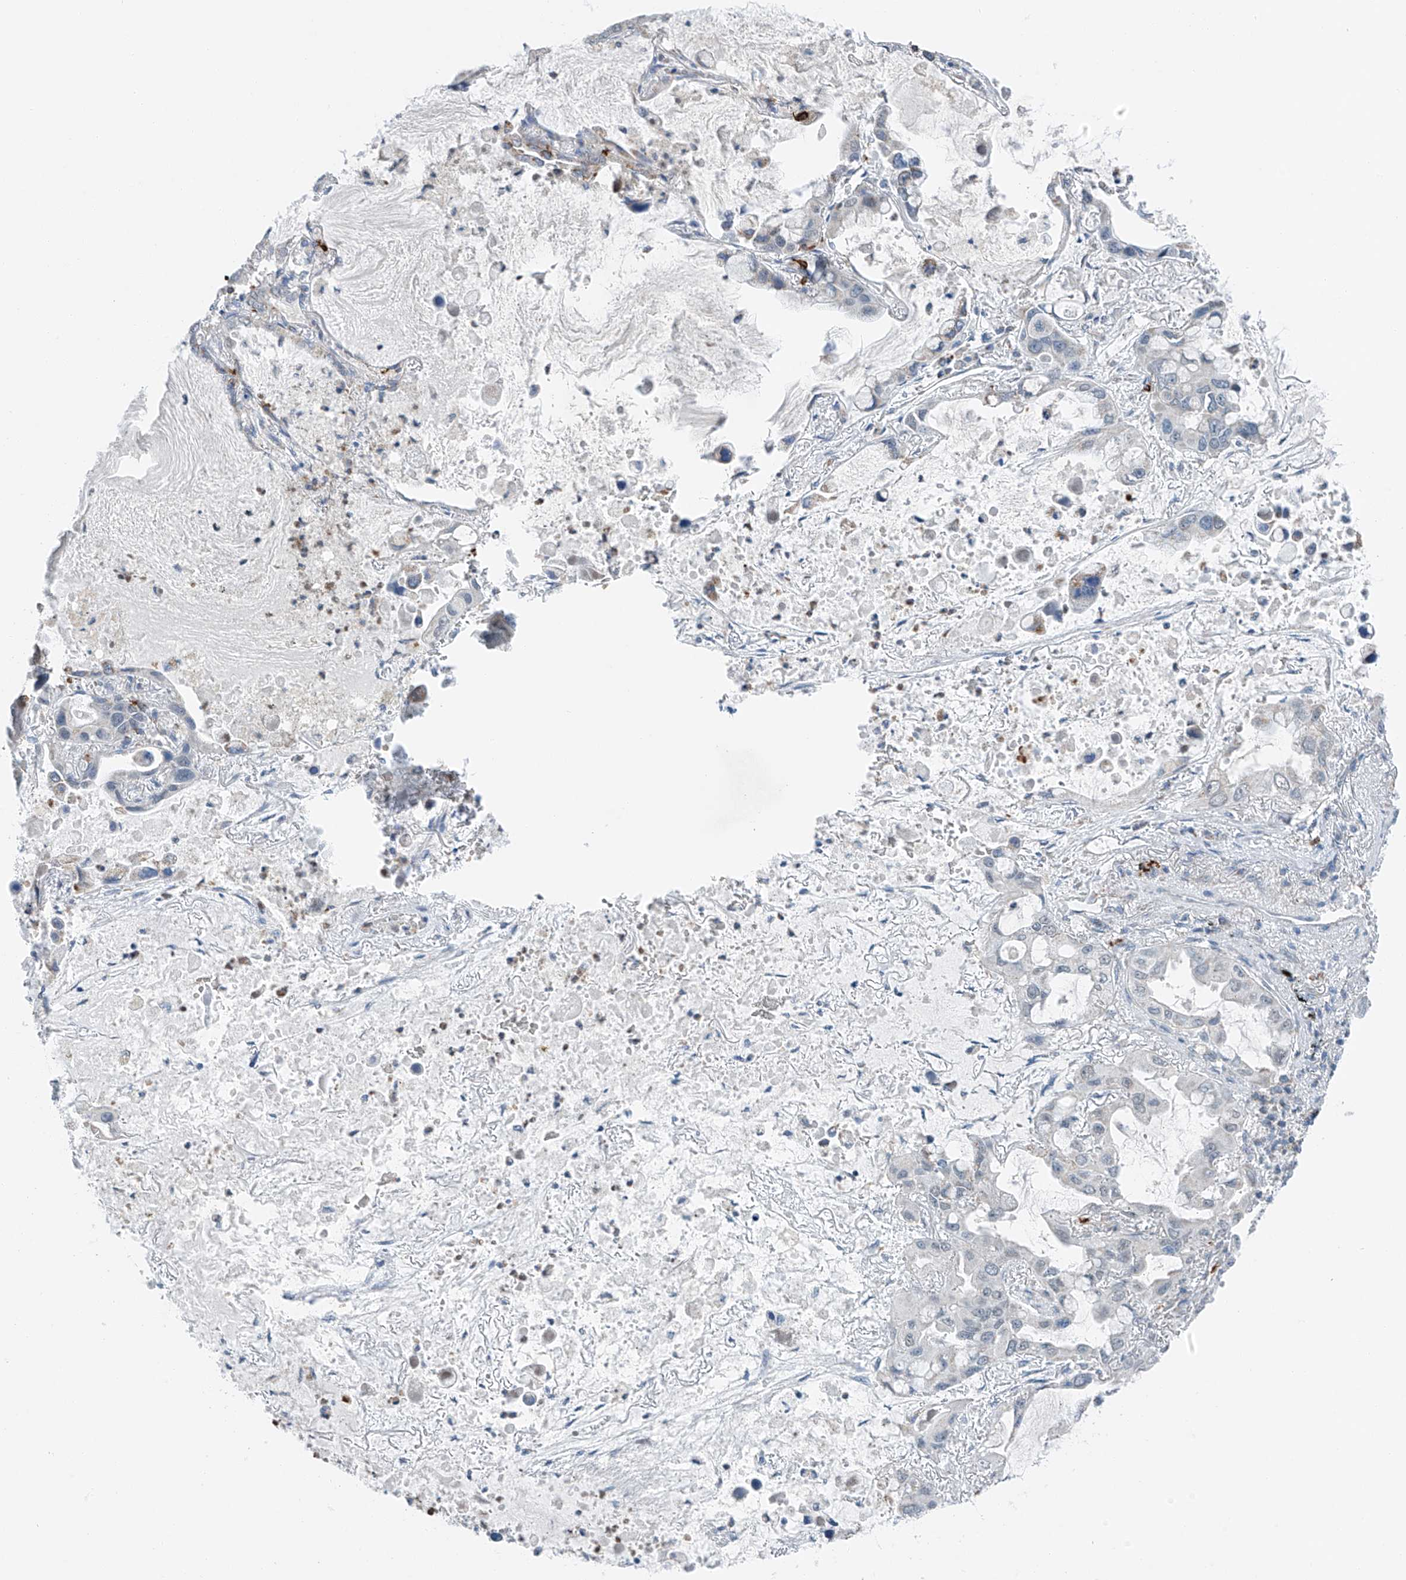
{"staining": {"intensity": "negative", "quantity": "none", "location": "none"}, "tissue": "lung cancer", "cell_type": "Tumor cells", "image_type": "cancer", "snomed": [{"axis": "morphology", "description": "Adenocarcinoma, NOS"}, {"axis": "topography", "description": "Lung"}], "caption": "The immunohistochemistry (IHC) micrograph has no significant expression in tumor cells of adenocarcinoma (lung) tissue. (Immunohistochemistry, brightfield microscopy, high magnification).", "gene": "KLF15", "patient": {"sex": "male", "age": 64}}